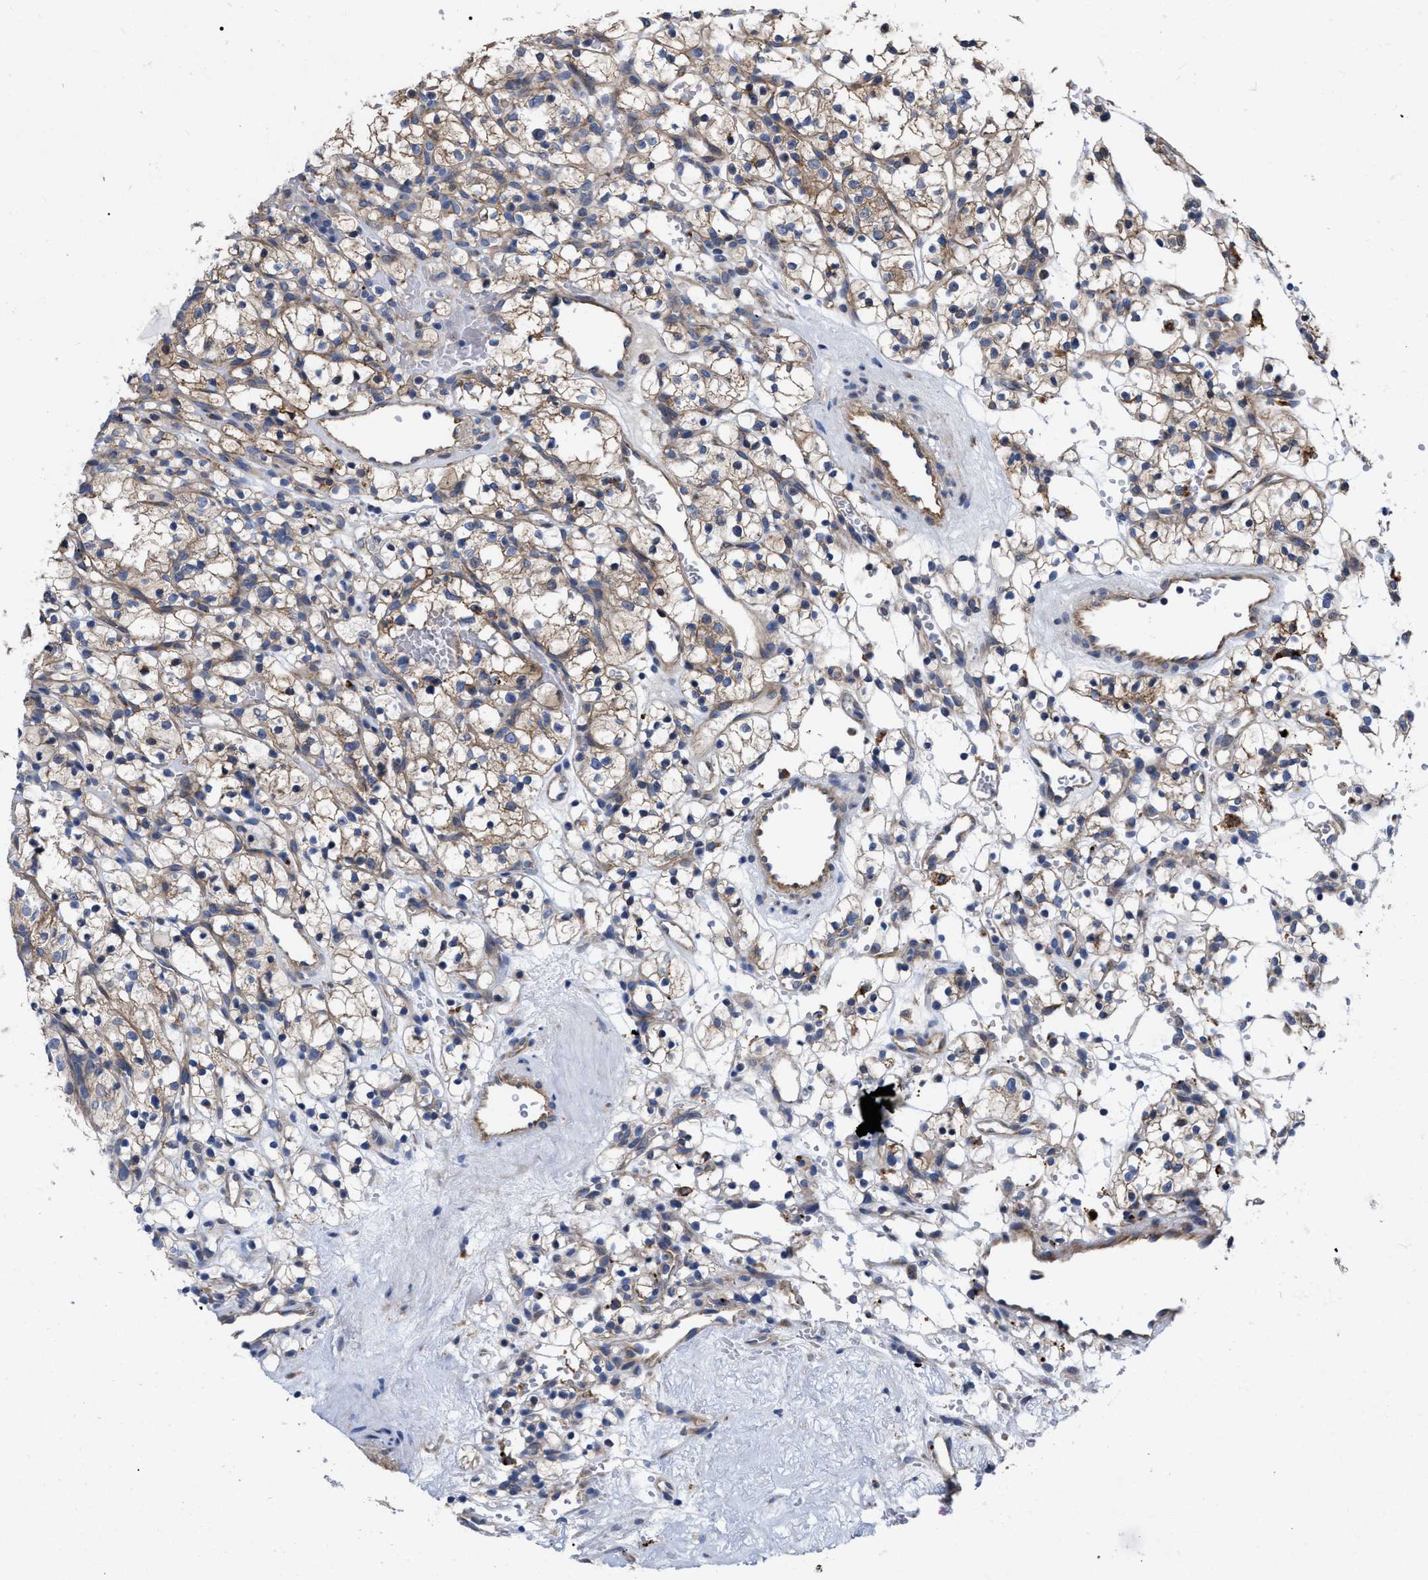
{"staining": {"intensity": "moderate", "quantity": "25%-75%", "location": "cytoplasmic/membranous"}, "tissue": "renal cancer", "cell_type": "Tumor cells", "image_type": "cancer", "snomed": [{"axis": "morphology", "description": "Adenocarcinoma, NOS"}, {"axis": "topography", "description": "Kidney"}], "caption": "Adenocarcinoma (renal) stained for a protein (brown) shows moderate cytoplasmic/membranous positive staining in approximately 25%-75% of tumor cells.", "gene": "MLST8", "patient": {"sex": "female", "age": 57}}